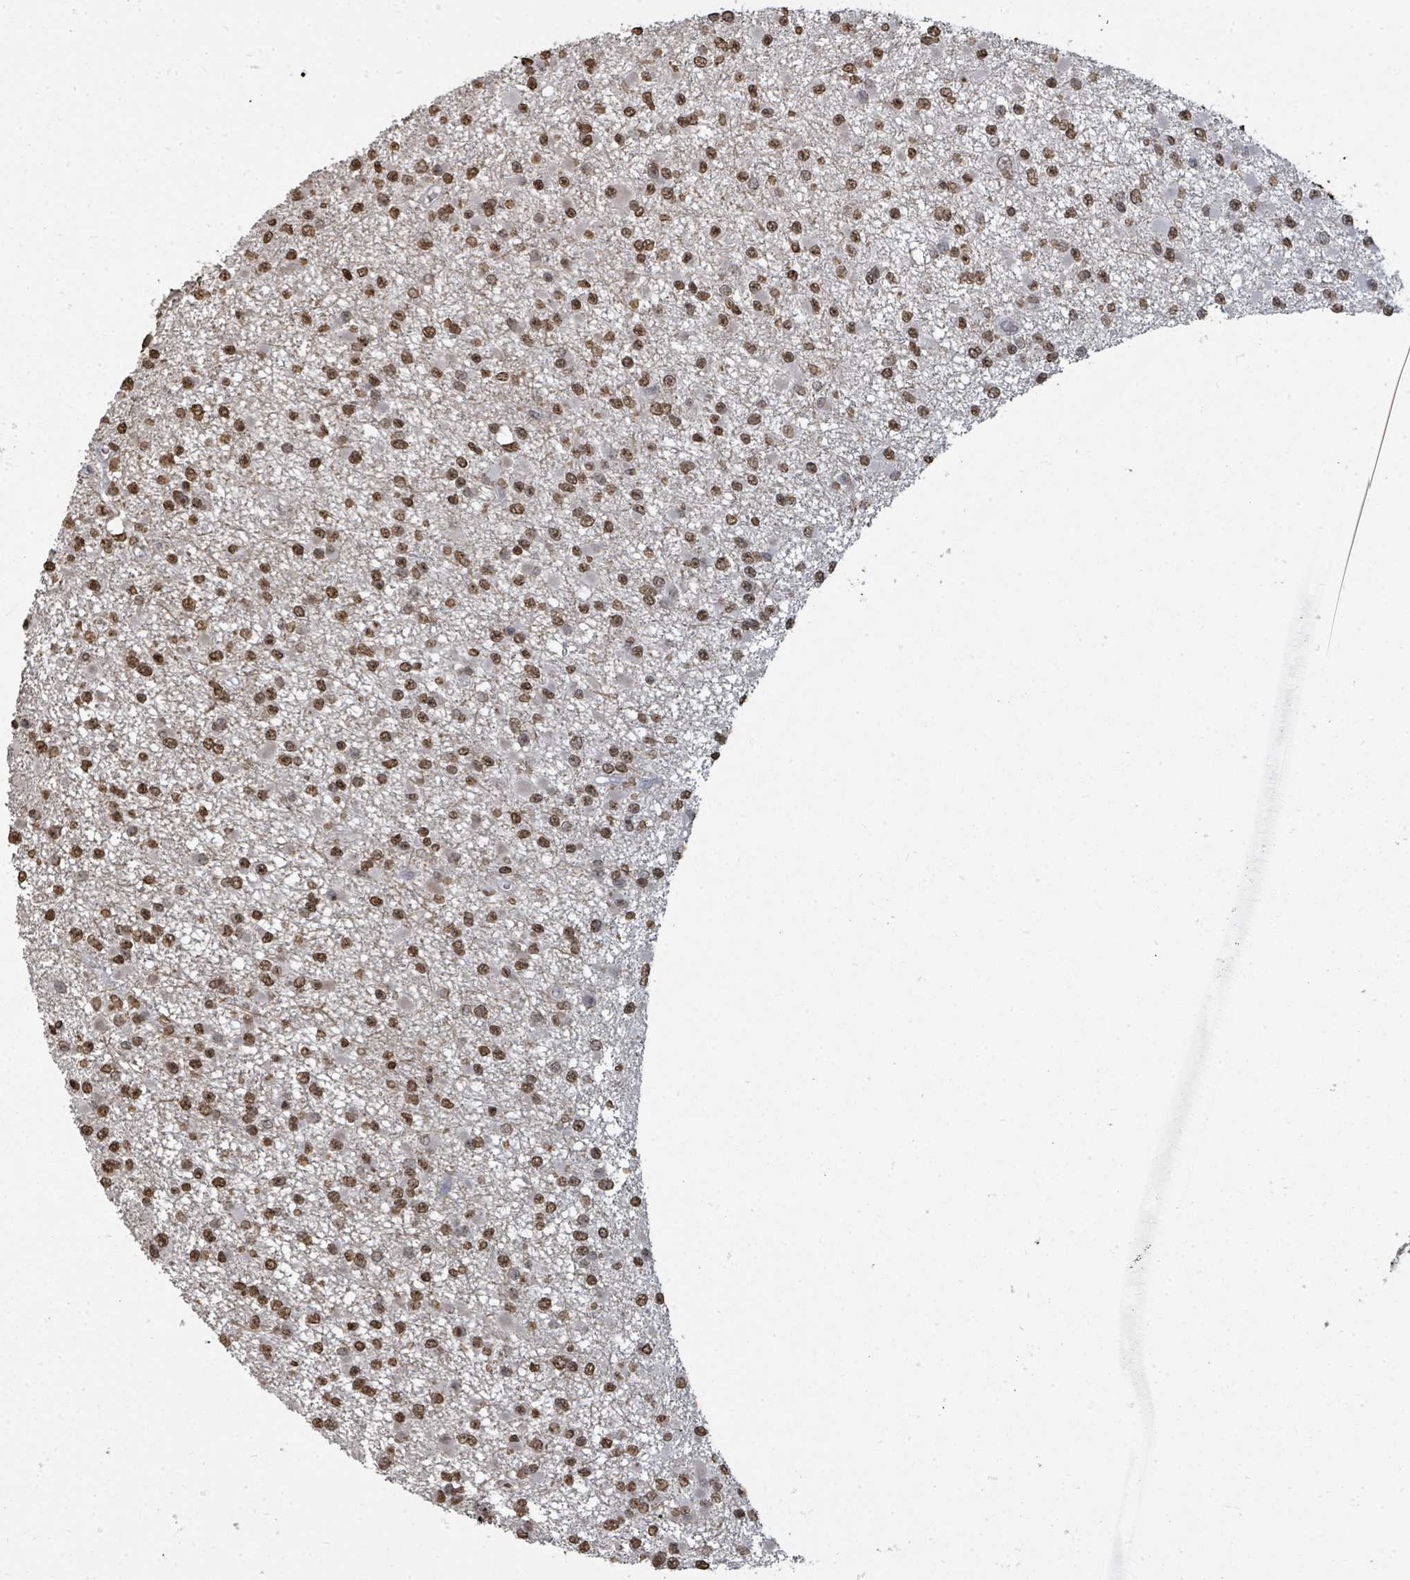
{"staining": {"intensity": "moderate", "quantity": ">75%", "location": "nuclear"}, "tissue": "glioma", "cell_type": "Tumor cells", "image_type": "cancer", "snomed": [{"axis": "morphology", "description": "Glioma, malignant, Low grade"}, {"axis": "topography", "description": "Brain"}], "caption": "A medium amount of moderate nuclear positivity is seen in approximately >75% of tumor cells in low-grade glioma (malignant) tissue. Ihc stains the protein in brown and the nuclei are stained blue.", "gene": "MRPS12", "patient": {"sex": "female", "age": 22}}